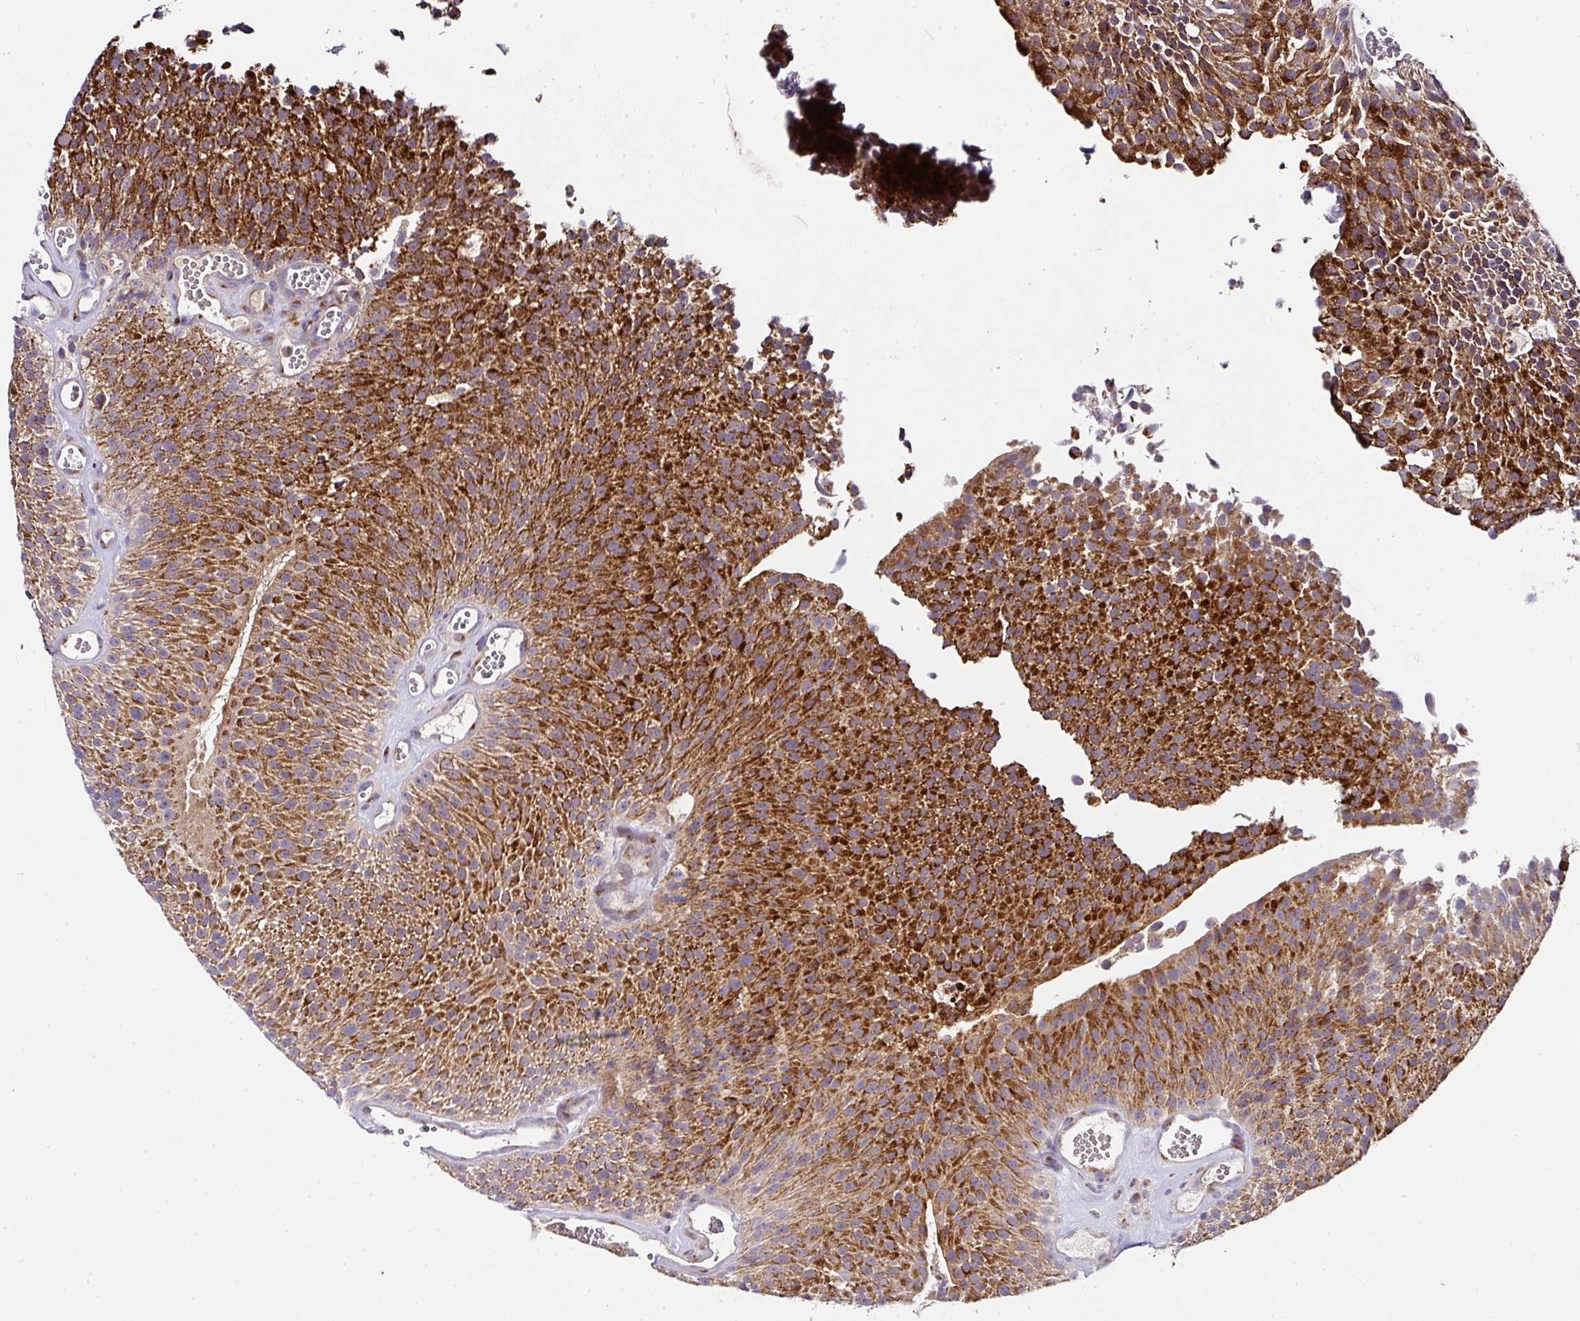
{"staining": {"intensity": "strong", "quantity": ">75%", "location": "cytoplasmic/membranous"}, "tissue": "urothelial cancer", "cell_type": "Tumor cells", "image_type": "cancer", "snomed": [{"axis": "morphology", "description": "Urothelial carcinoma, Low grade"}, {"axis": "topography", "description": "Urinary bladder"}], "caption": "Protein positivity by IHC shows strong cytoplasmic/membranous expression in approximately >75% of tumor cells in urothelial cancer.", "gene": "SKIC2", "patient": {"sex": "female", "age": 79}}